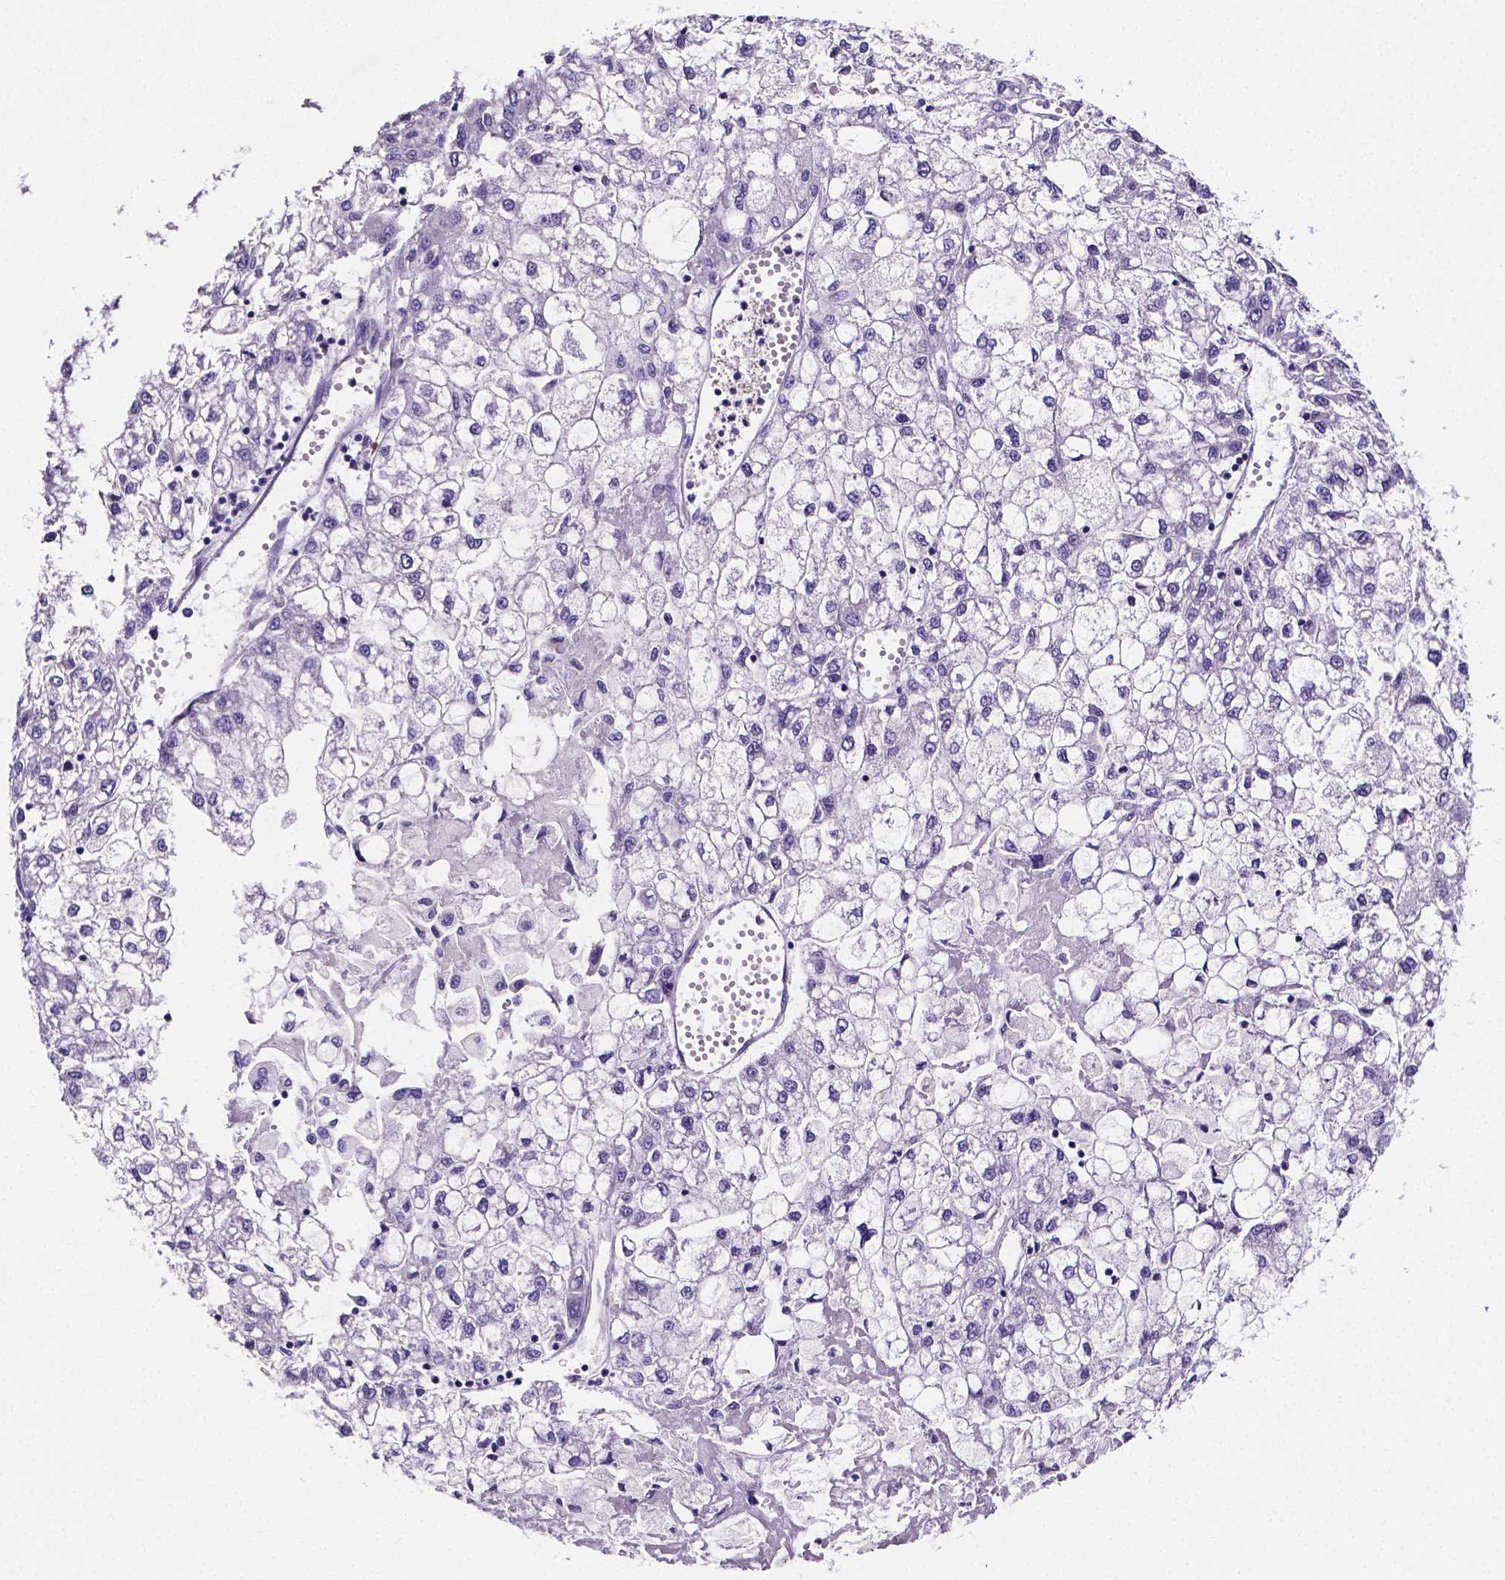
{"staining": {"intensity": "negative", "quantity": "none", "location": "none"}, "tissue": "liver cancer", "cell_type": "Tumor cells", "image_type": "cancer", "snomed": [{"axis": "morphology", "description": "Carcinoma, Hepatocellular, NOS"}, {"axis": "topography", "description": "Liver"}], "caption": "Immunohistochemical staining of human liver cancer (hepatocellular carcinoma) shows no significant expression in tumor cells.", "gene": "NRGN", "patient": {"sex": "male", "age": 40}}